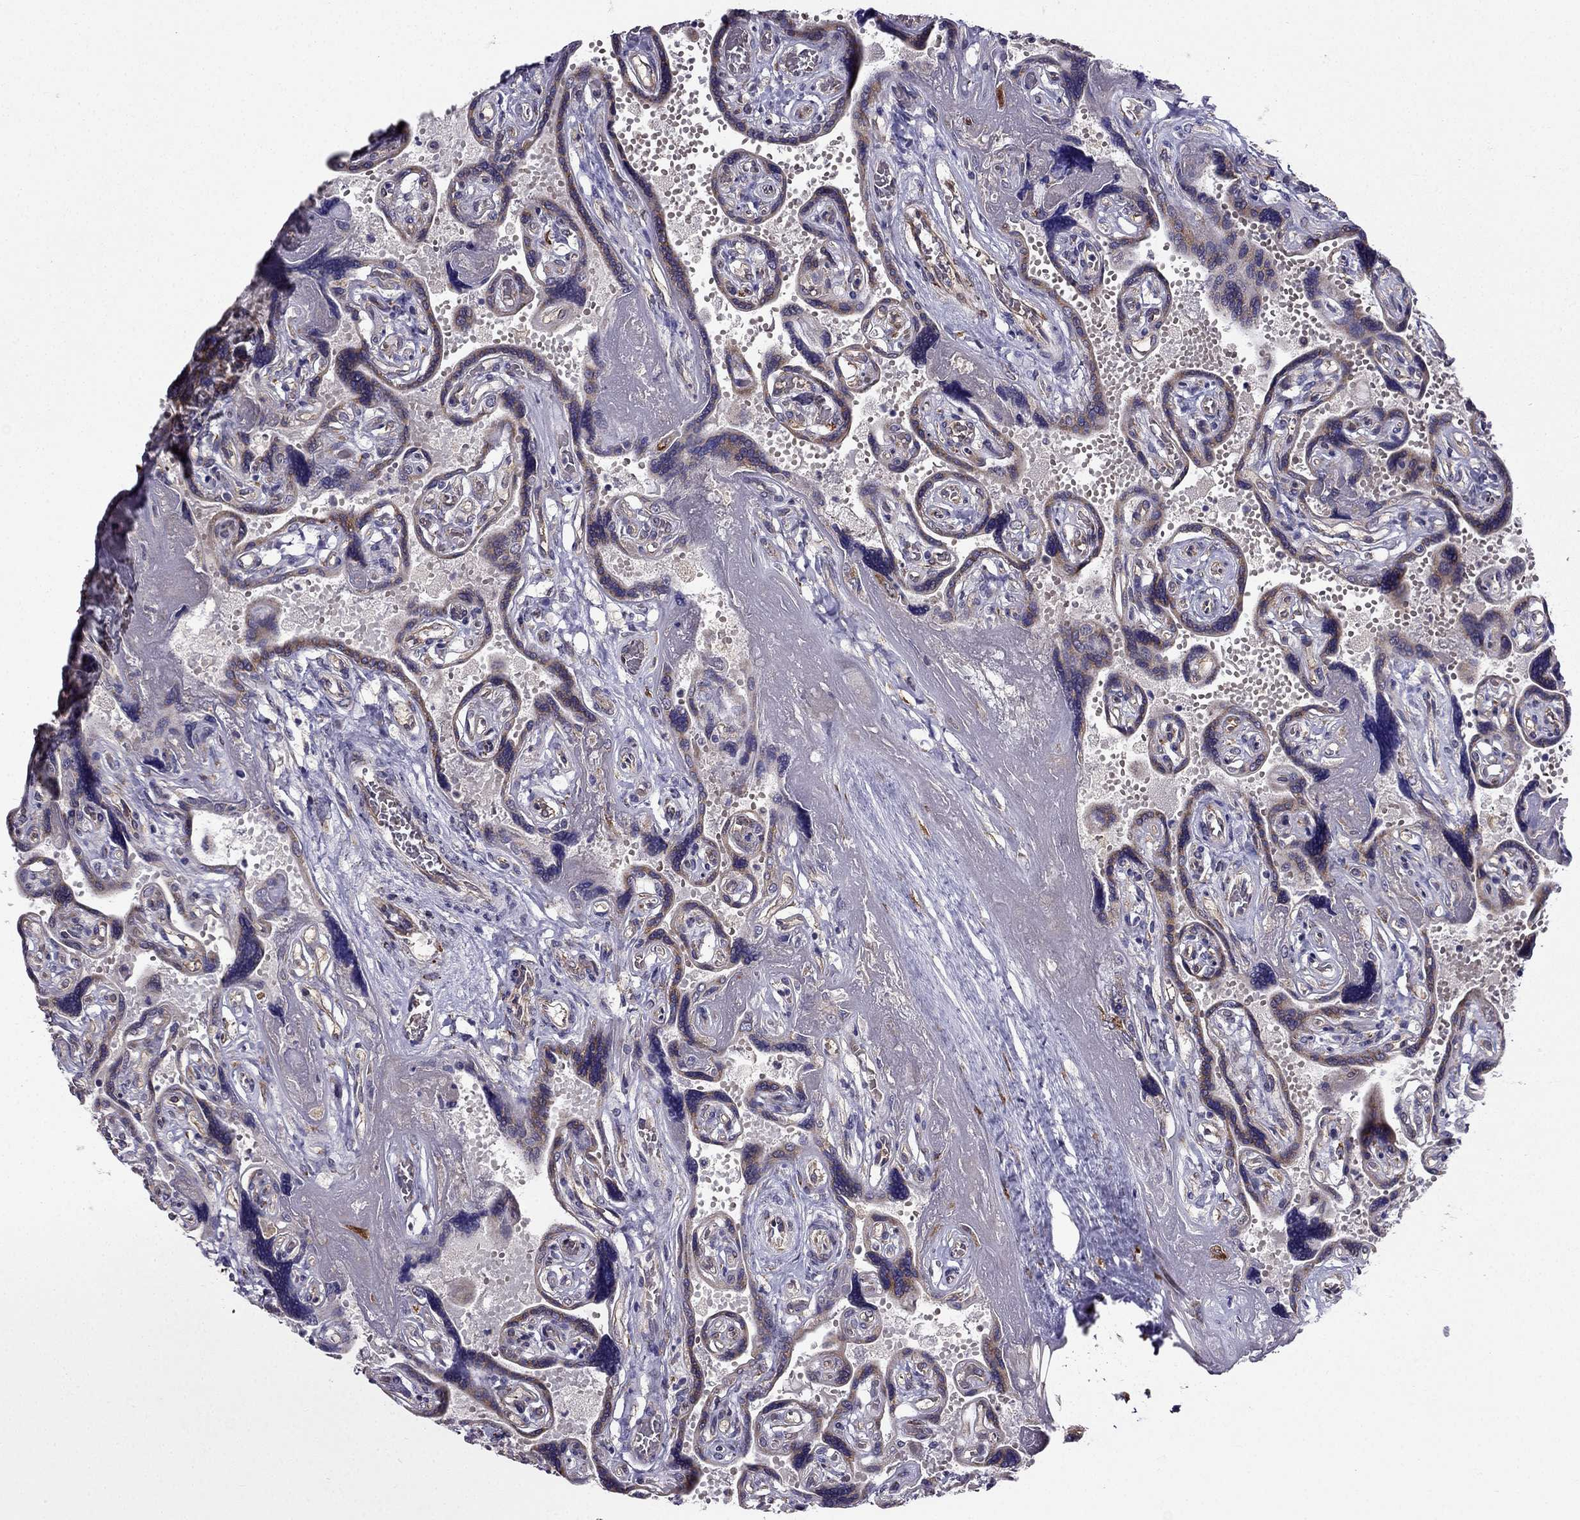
{"staining": {"intensity": "moderate", "quantity": ">75%", "location": "cytoplasmic/membranous"}, "tissue": "placenta", "cell_type": "Decidual cells", "image_type": "normal", "snomed": [{"axis": "morphology", "description": "Normal tissue, NOS"}, {"axis": "topography", "description": "Placenta"}], "caption": "An IHC image of normal tissue is shown. Protein staining in brown labels moderate cytoplasmic/membranous positivity in placenta within decidual cells. Nuclei are stained in blue.", "gene": "ARHGEF28", "patient": {"sex": "female", "age": 32}}